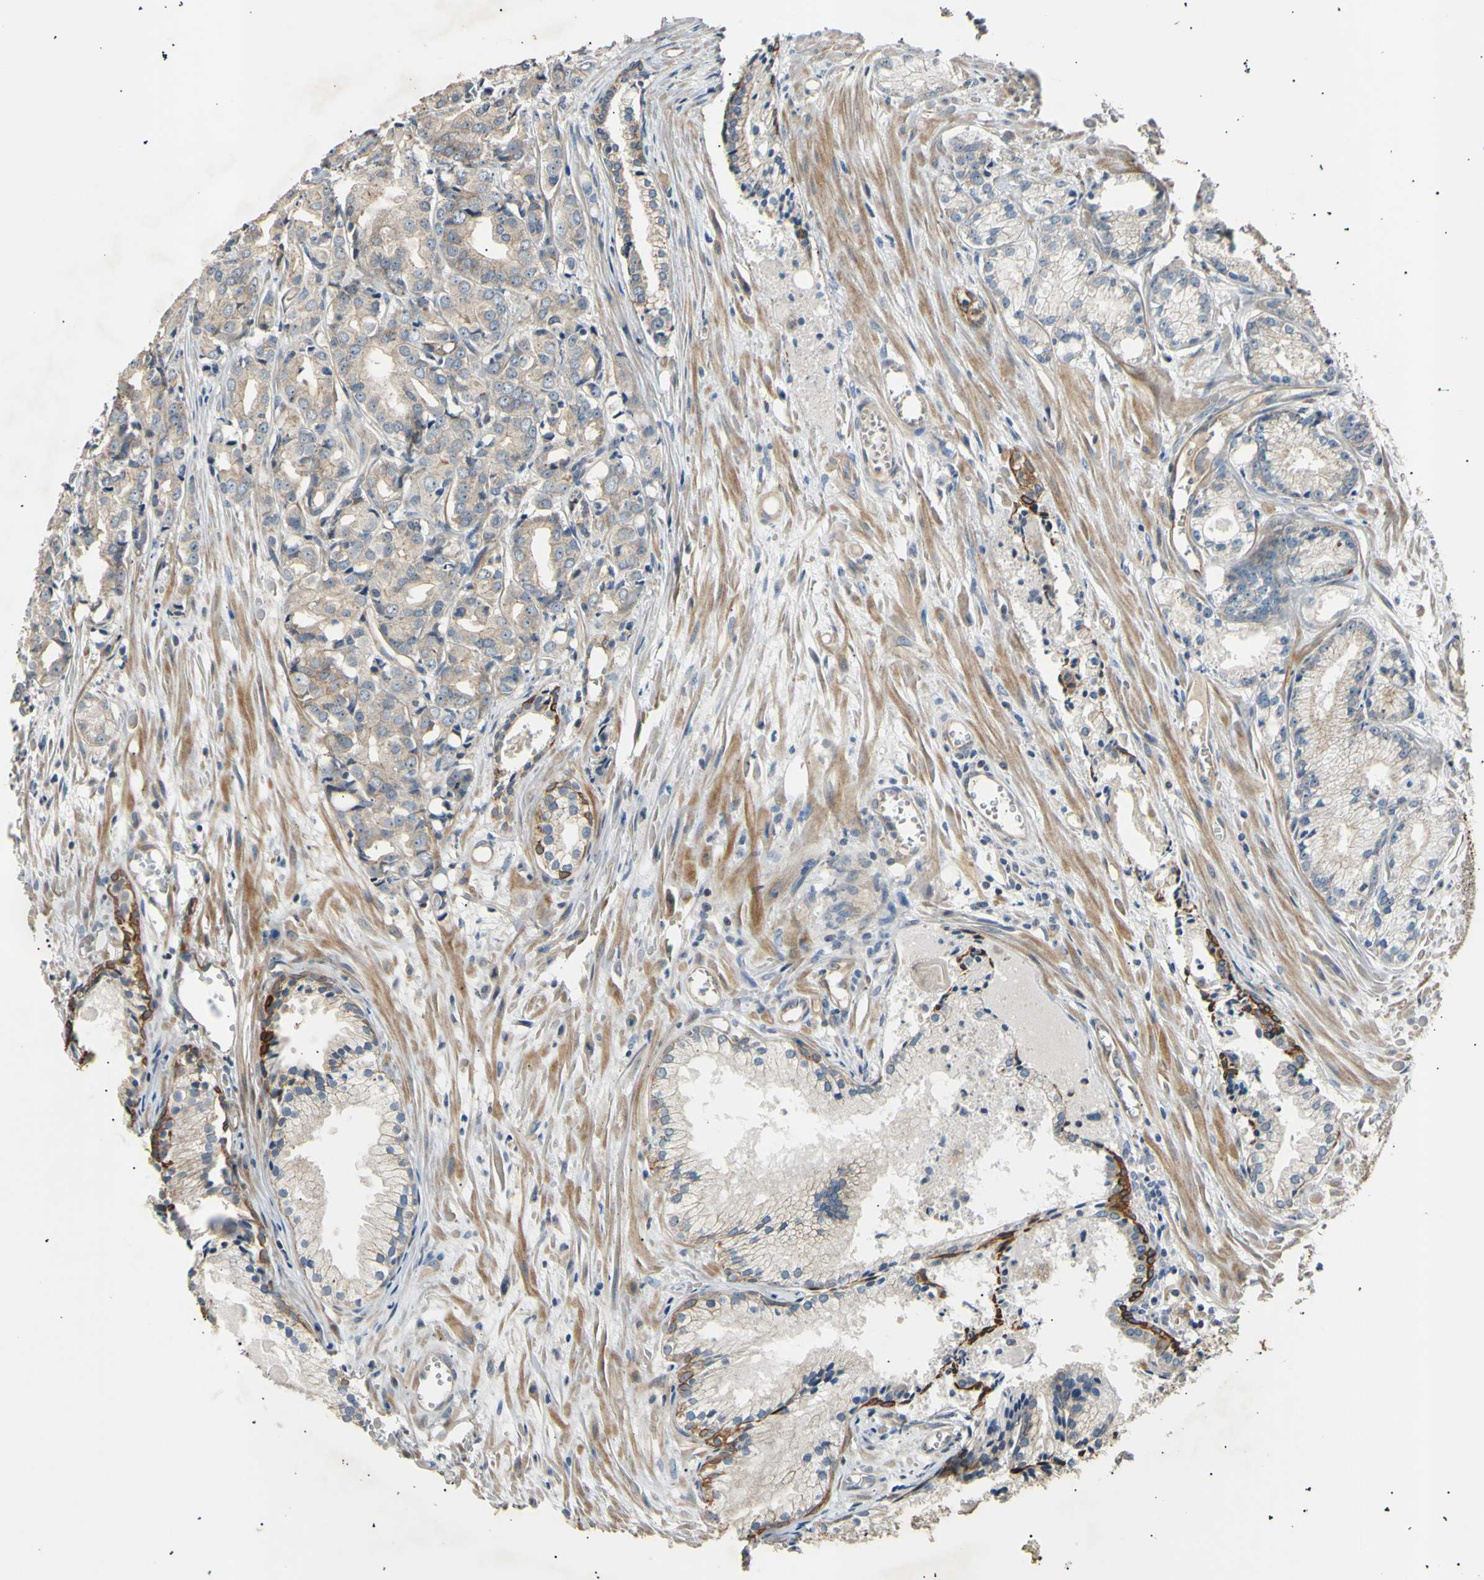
{"staining": {"intensity": "weak", "quantity": ">75%", "location": "cytoplasmic/membranous"}, "tissue": "prostate cancer", "cell_type": "Tumor cells", "image_type": "cancer", "snomed": [{"axis": "morphology", "description": "Adenocarcinoma, Low grade"}, {"axis": "topography", "description": "Prostate"}], "caption": "Protein expression by immunohistochemistry demonstrates weak cytoplasmic/membranous positivity in approximately >75% of tumor cells in adenocarcinoma (low-grade) (prostate). The staining was performed using DAB (3,3'-diaminobenzidine) to visualize the protein expression in brown, while the nuclei were stained in blue with hematoxylin (Magnification: 20x).", "gene": "ITGA6", "patient": {"sex": "male", "age": 72}}